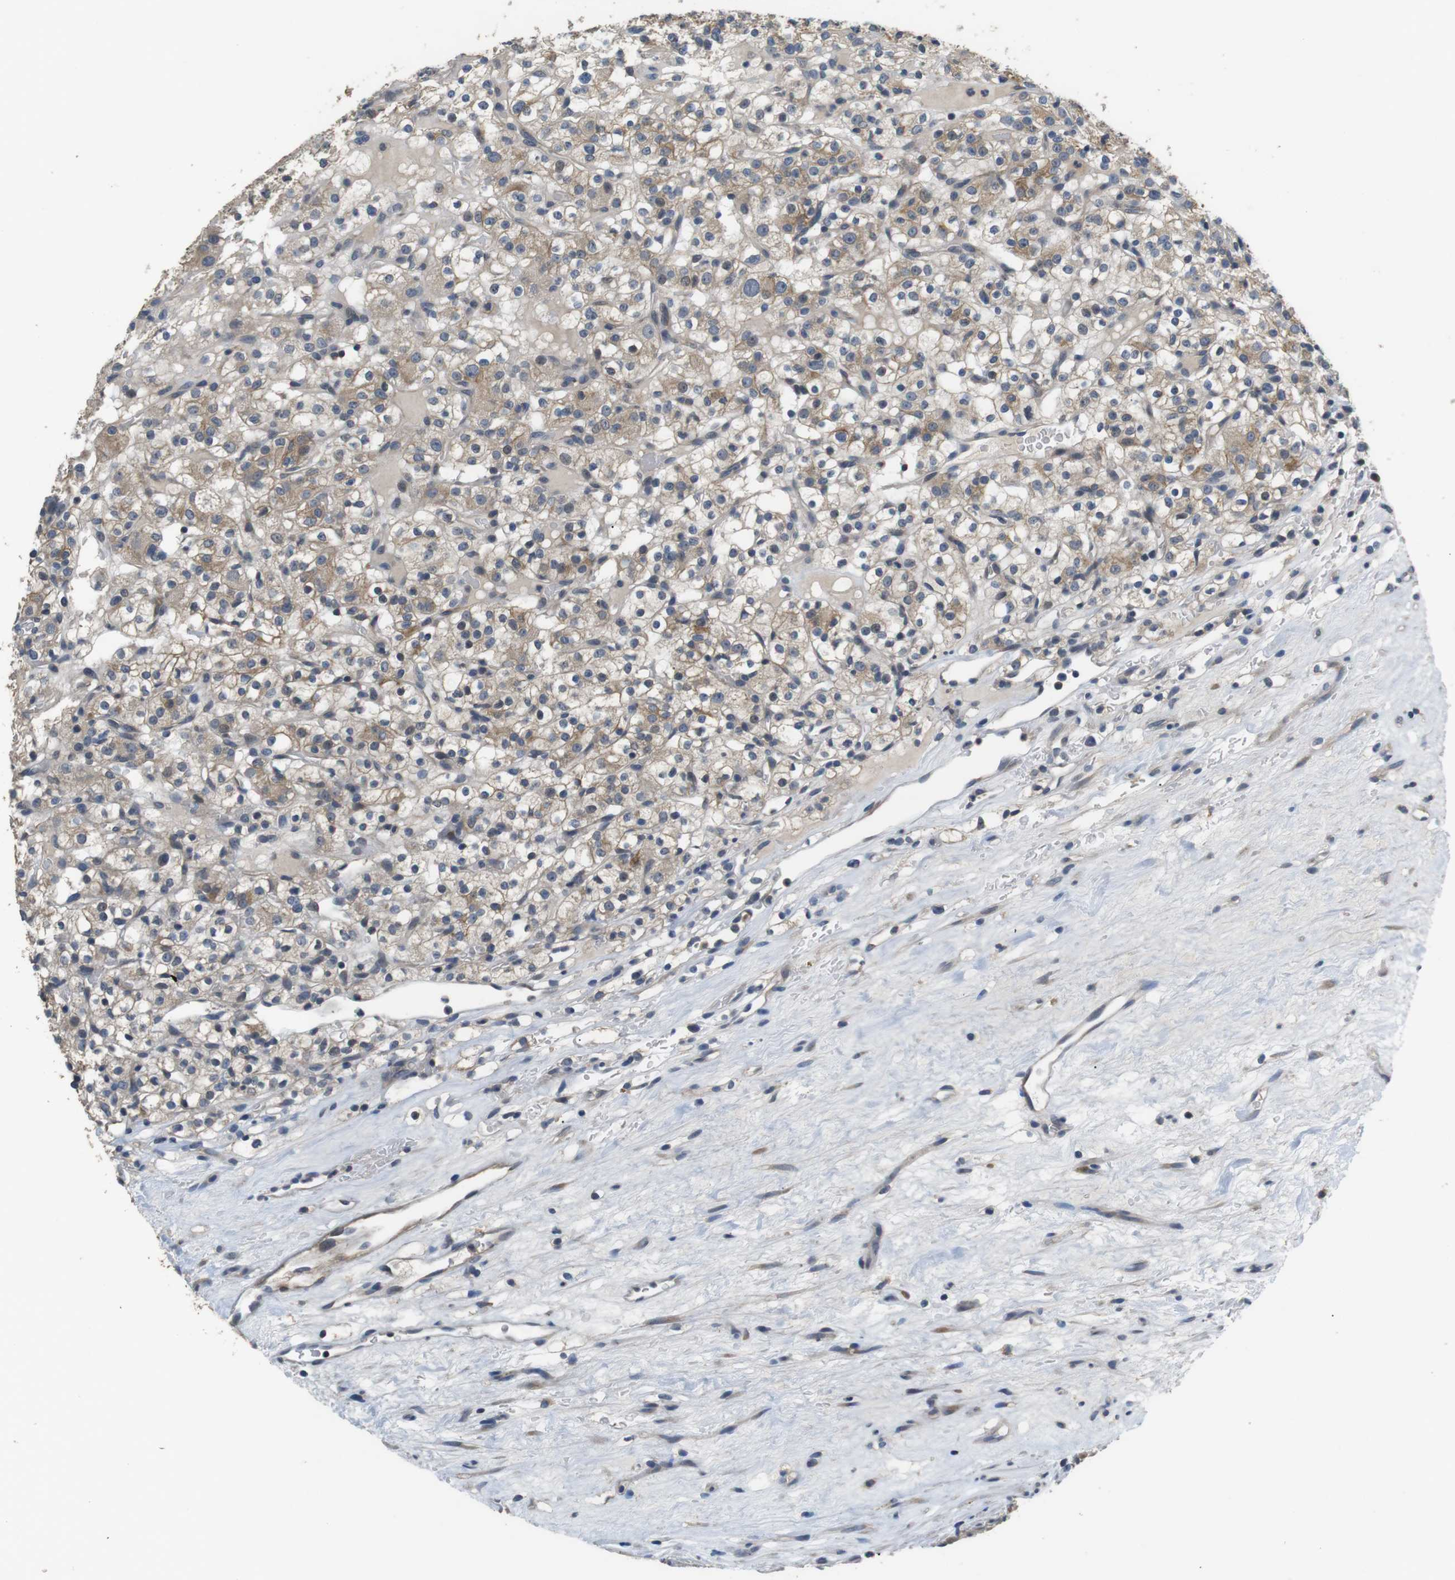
{"staining": {"intensity": "weak", "quantity": ">75%", "location": "cytoplasmic/membranous"}, "tissue": "renal cancer", "cell_type": "Tumor cells", "image_type": "cancer", "snomed": [{"axis": "morphology", "description": "Normal tissue, NOS"}, {"axis": "morphology", "description": "Adenocarcinoma, NOS"}, {"axis": "topography", "description": "Kidney"}], "caption": "A brown stain highlights weak cytoplasmic/membranous expression of a protein in human renal adenocarcinoma tumor cells.", "gene": "ADGRL3", "patient": {"sex": "female", "age": 72}}